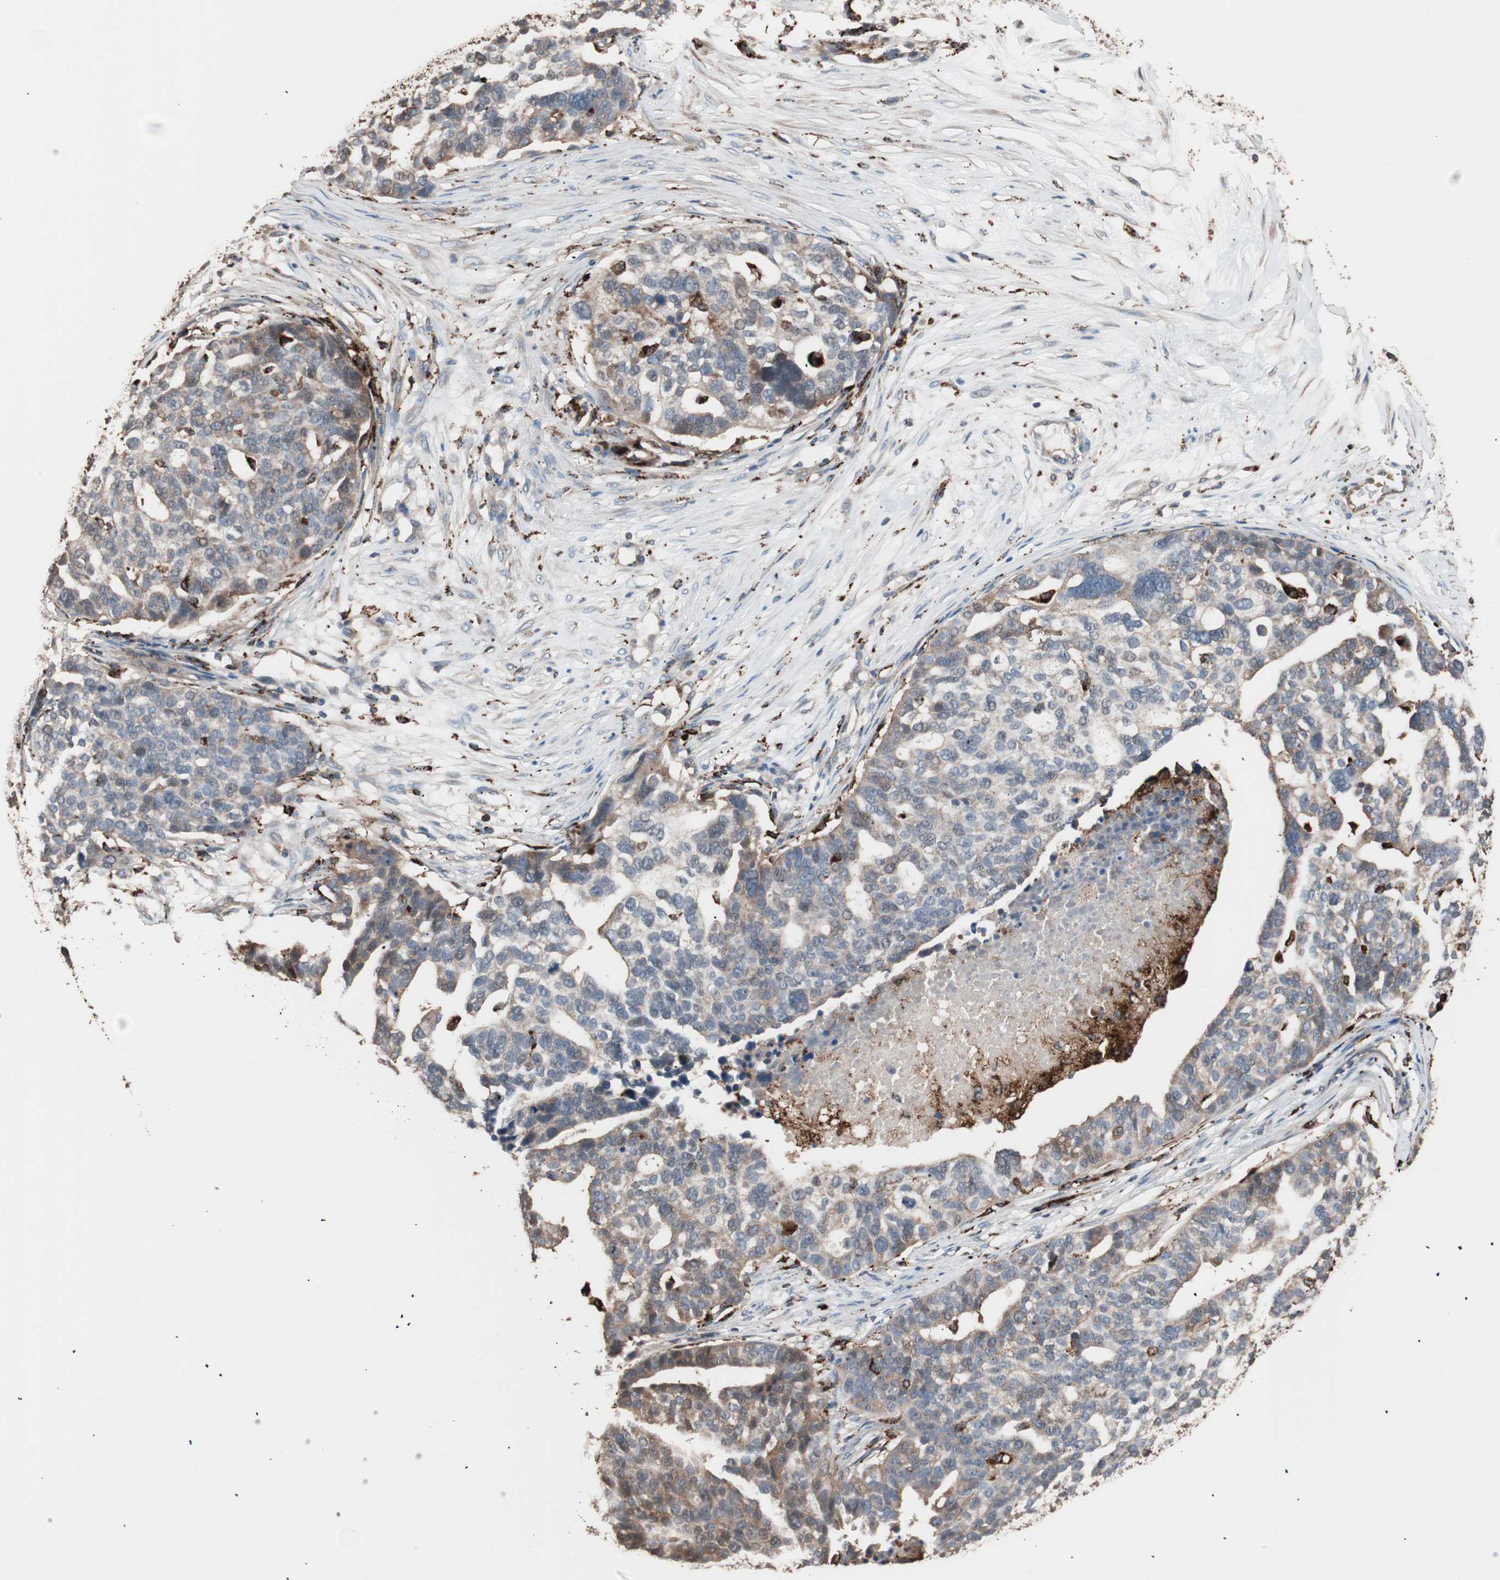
{"staining": {"intensity": "moderate", "quantity": "25%-75%", "location": "cytoplasmic/membranous"}, "tissue": "ovarian cancer", "cell_type": "Tumor cells", "image_type": "cancer", "snomed": [{"axis": "morphology", "description": "Cystadenocarcinoma, serous, NOS"}, {"axis": "topography", "description": "Ovary"}], "caption": "Brown immunohistochemical staining in human serous cystadenocarcinoma (ovarian) demonstrates moderate cytoplasmic/membranous staining in approximately 25%-75% of tumor cells.", "gene": "CCT3", "patient": {"sex": "female", "age": 59}}